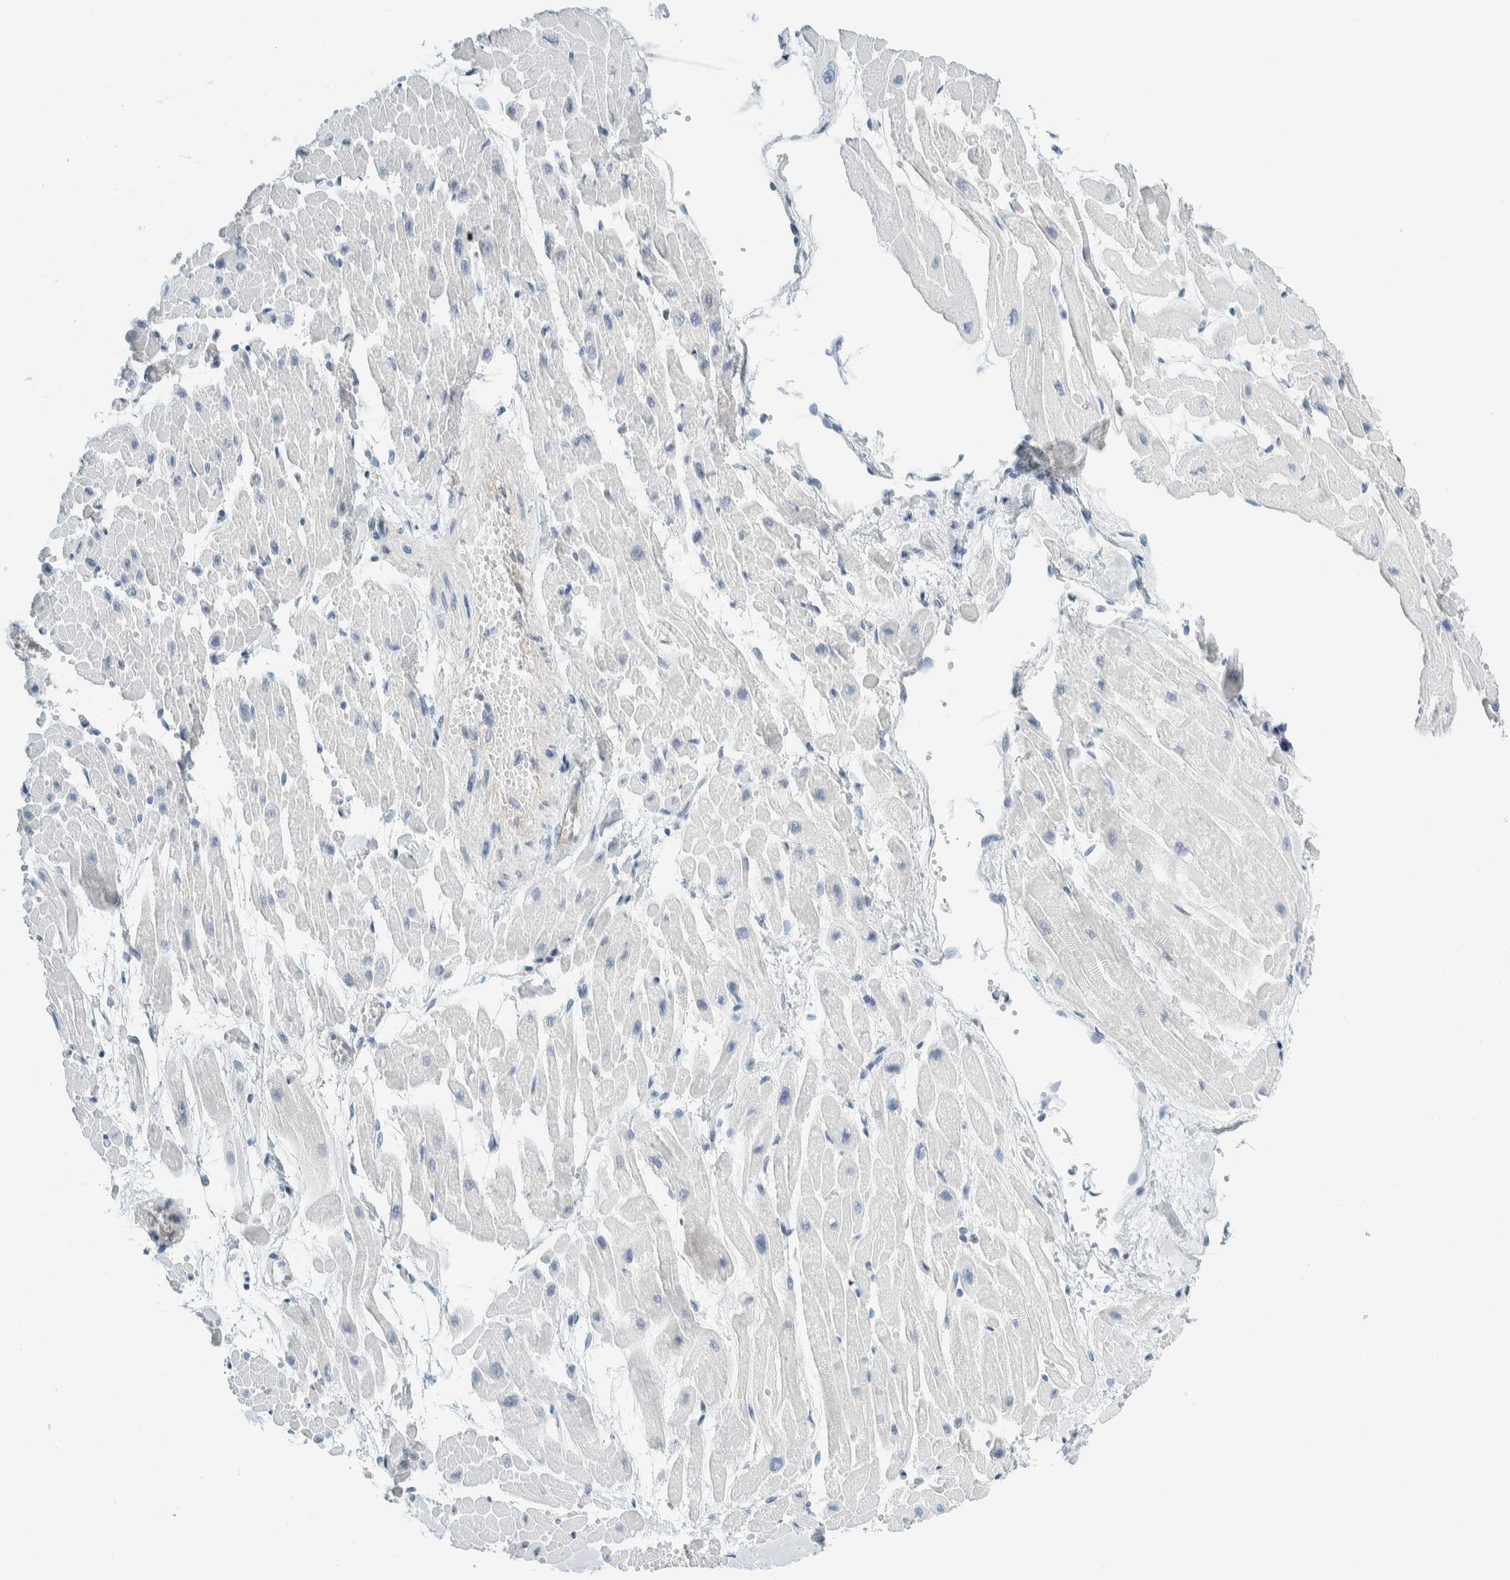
{"staining": {"intensity": "negative", "quantity": "none", "location": "none"}, "tissue": "heart muscle", "cell_type": "Cardiomyocytes", "image_type": "normal", "snomed": [{"axis": "morphology", "description": "Normal tissue, NOS"}, {"axis": "topography", "description": "Heart"}], "caption": "Immunohistochemistry histopathology image of unremarkable human heart muscle stained for a protein (brown), which displays no expression in cardiomyocytes.", "gene": "ARHGAP27", "patient": {"sex": "male", "age": 45}}